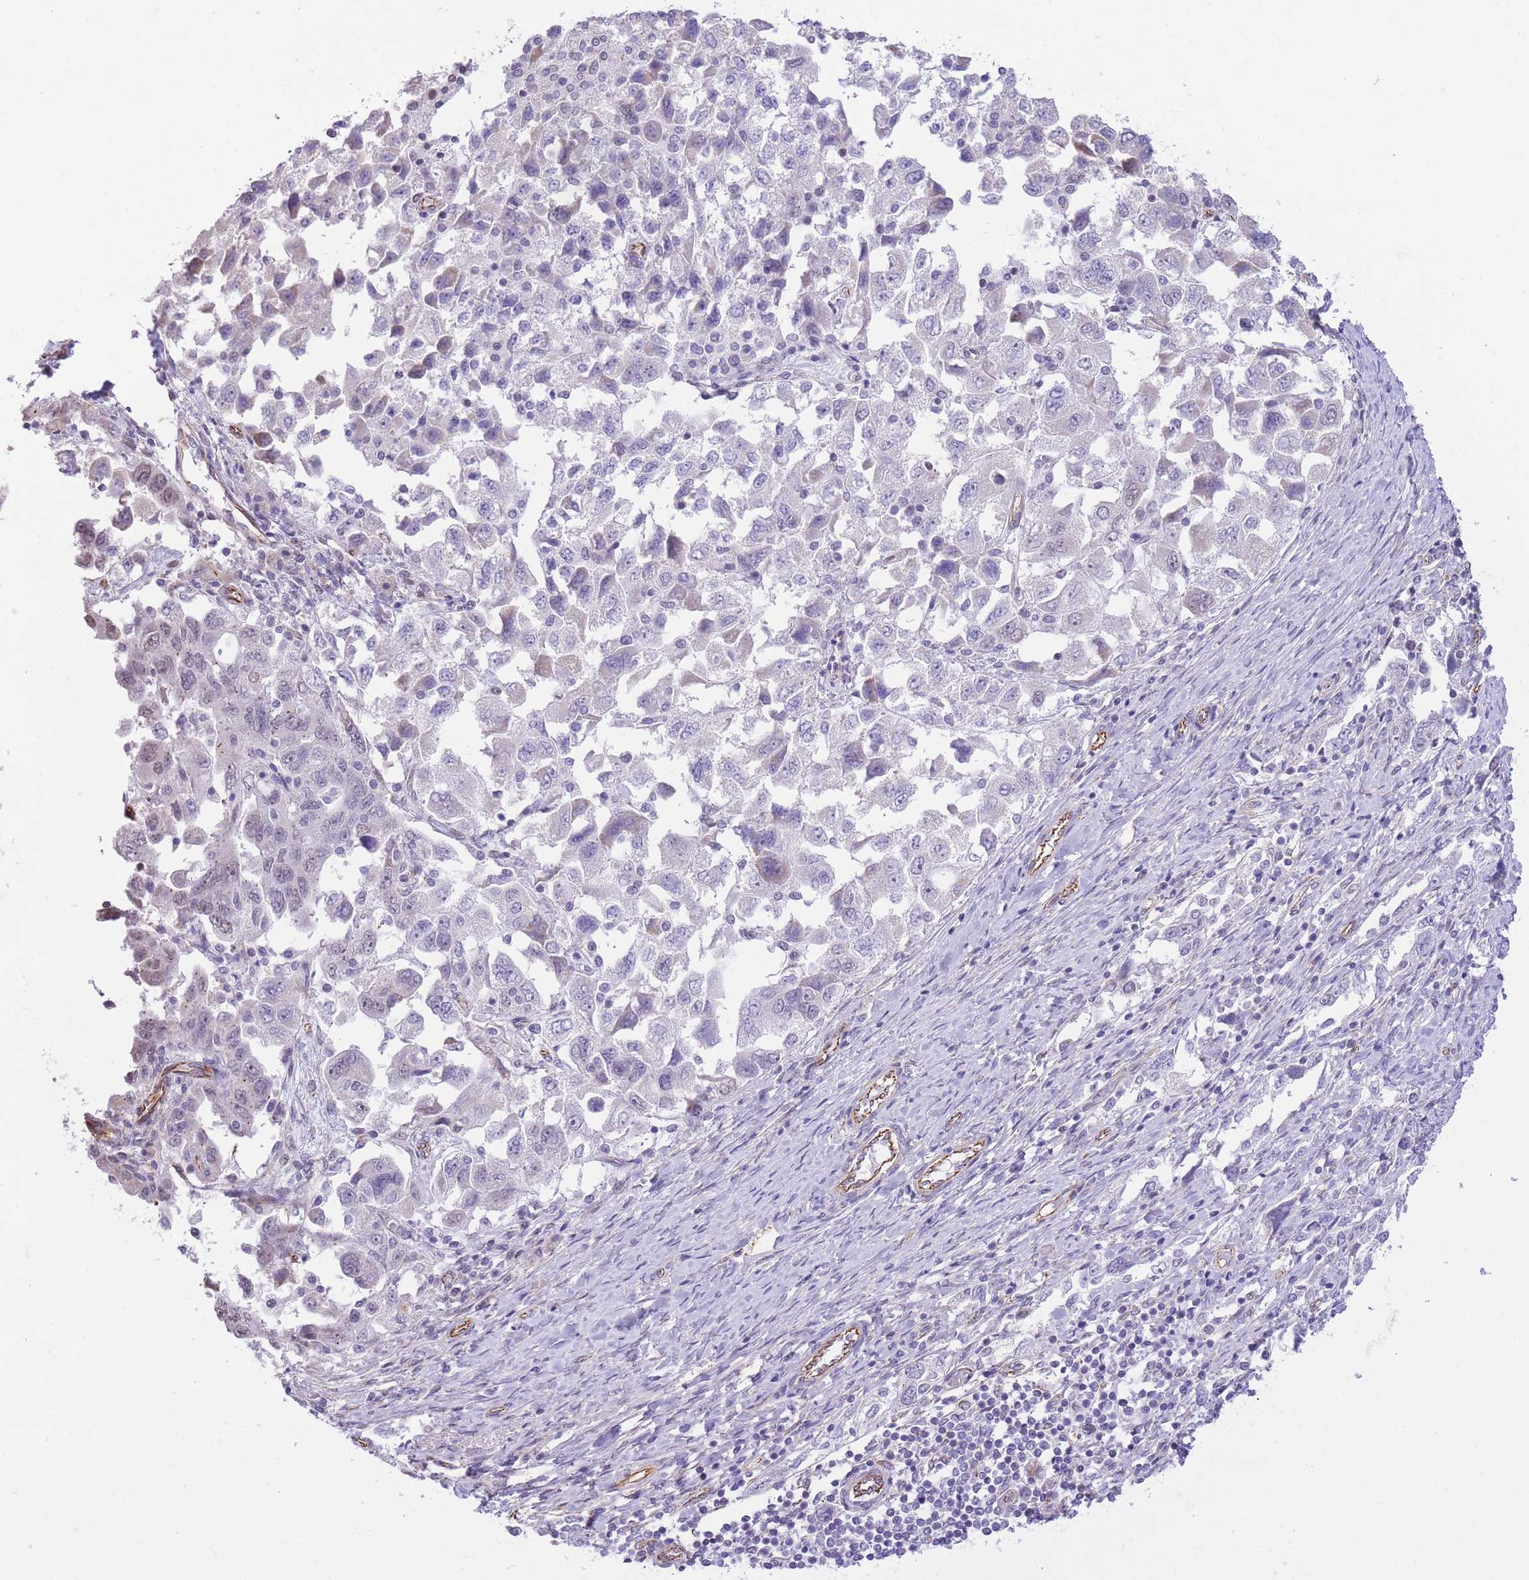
{"staining": {"intensity": "negative", "quantity": "none", "location": "none"}, "tissue": "ovarian cancer", "cell_type": "Tumor cells", "image_type": "cancer", "snomed": [{"axis": "morphology", "description": "Carcinoma, NOS"}, {"axis": "morphology", "description": "Cystadenocarcinoma, serous, NOS"}, {"axis": "topography", "description": "Ovary"}], "caption": "High magnification brightfield microscopy of carcinoma (ovarian) stained with DAB (brown) and counterstained with hematoxylin (blue): tumor cells show no significant staining.", "gene": "PSG8", "patient": {"sex": "female", "age": 69}}